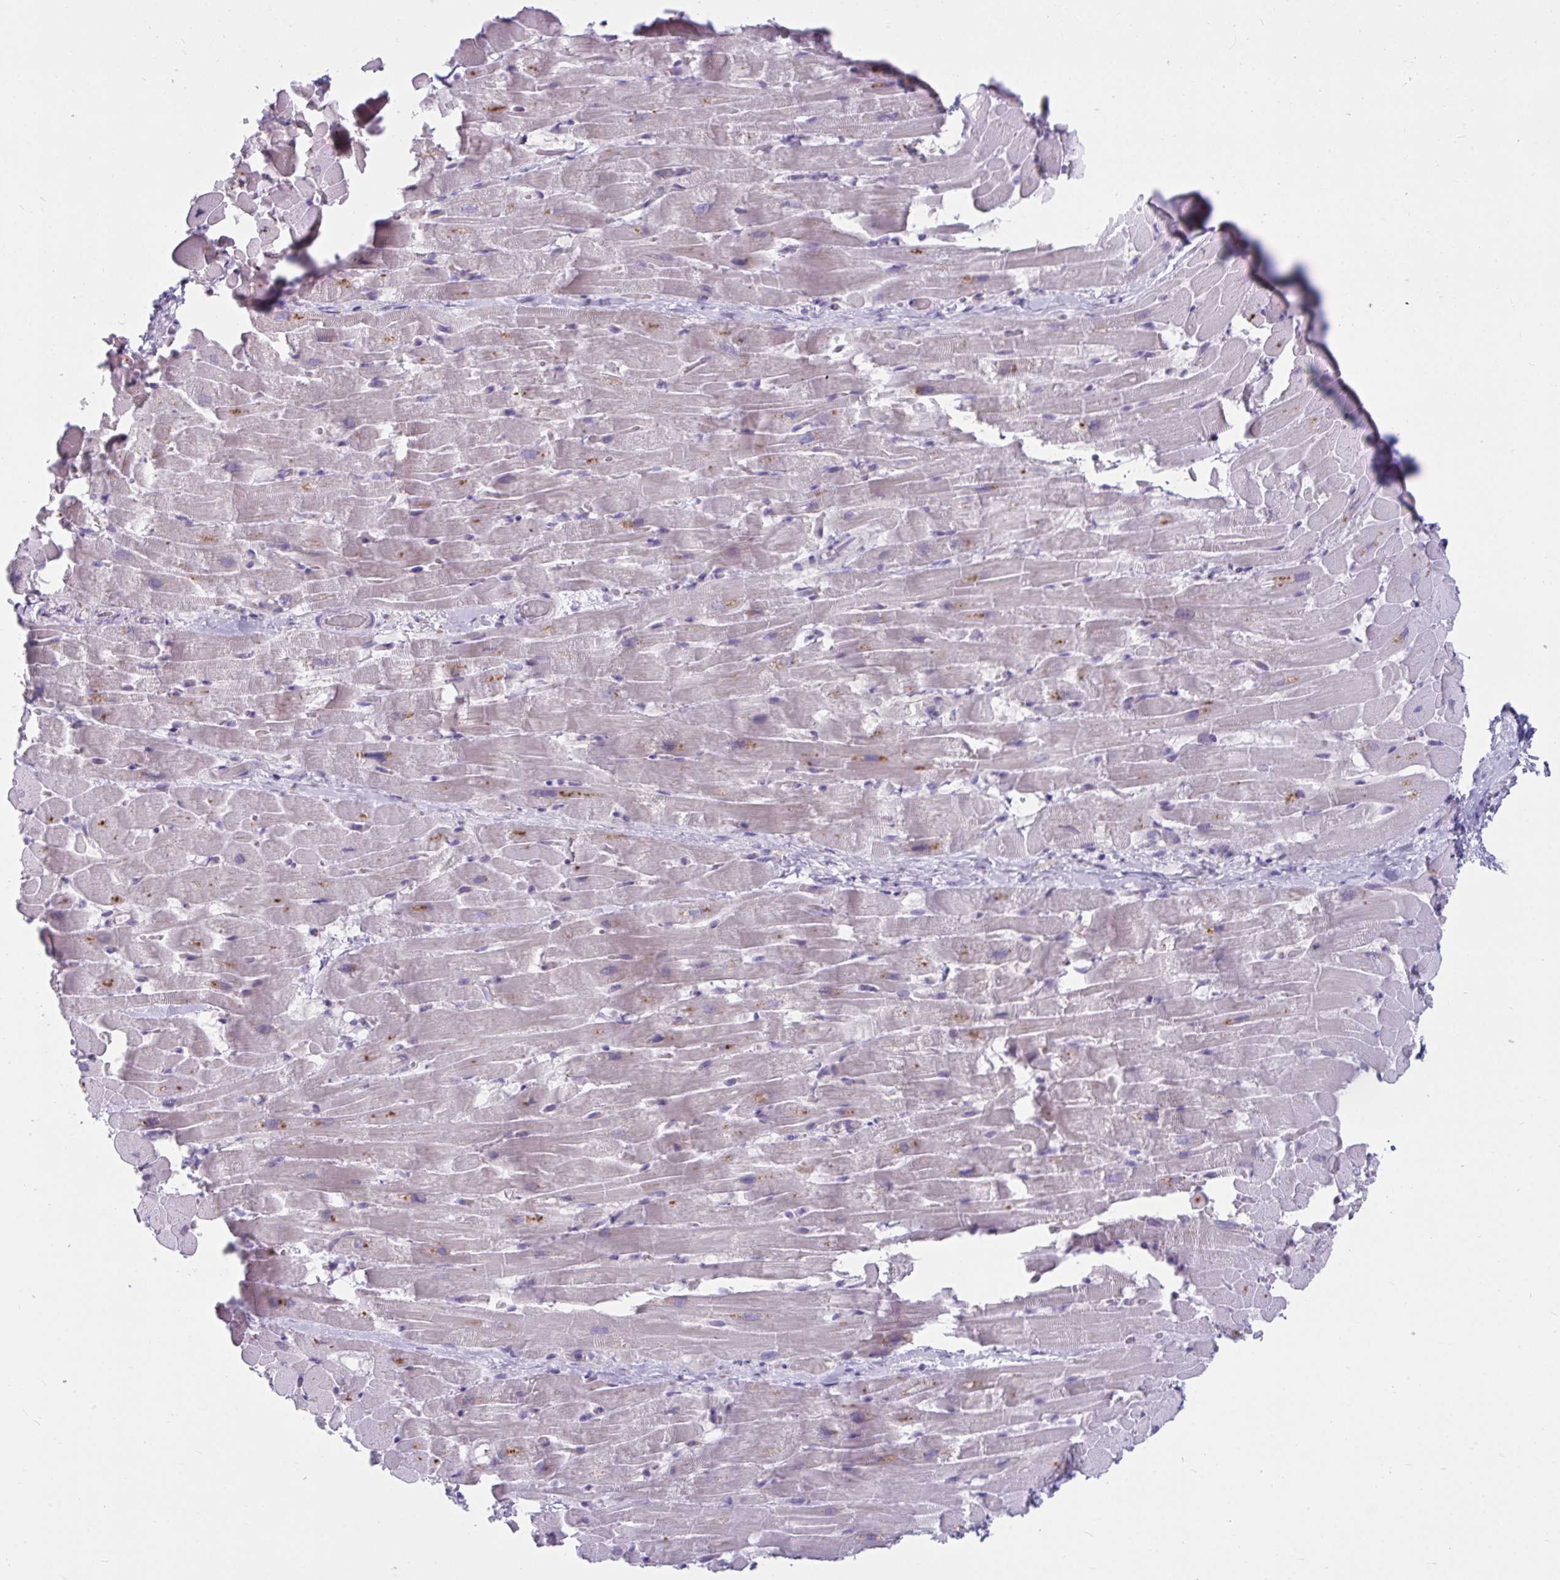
{"staining": {"intensity": "negative", "quantity": "none", "location": "none"}, "tissue": "heart muscle", "cell_type": "Cardiomyocytes", "image_type": "normal", "snomed": [{"axis": "morphology", "description": "Normal tissue, NOS"}, {"axis": "topography", "description": "Heart"}], "caption": "Cardiomyocytes are negative for protein expression in normal human heart muscle. (IHC, brightfield microscopy, high magnification).", "gene": "CTSZ", "patient": {"sex": "male", "age": 37}}